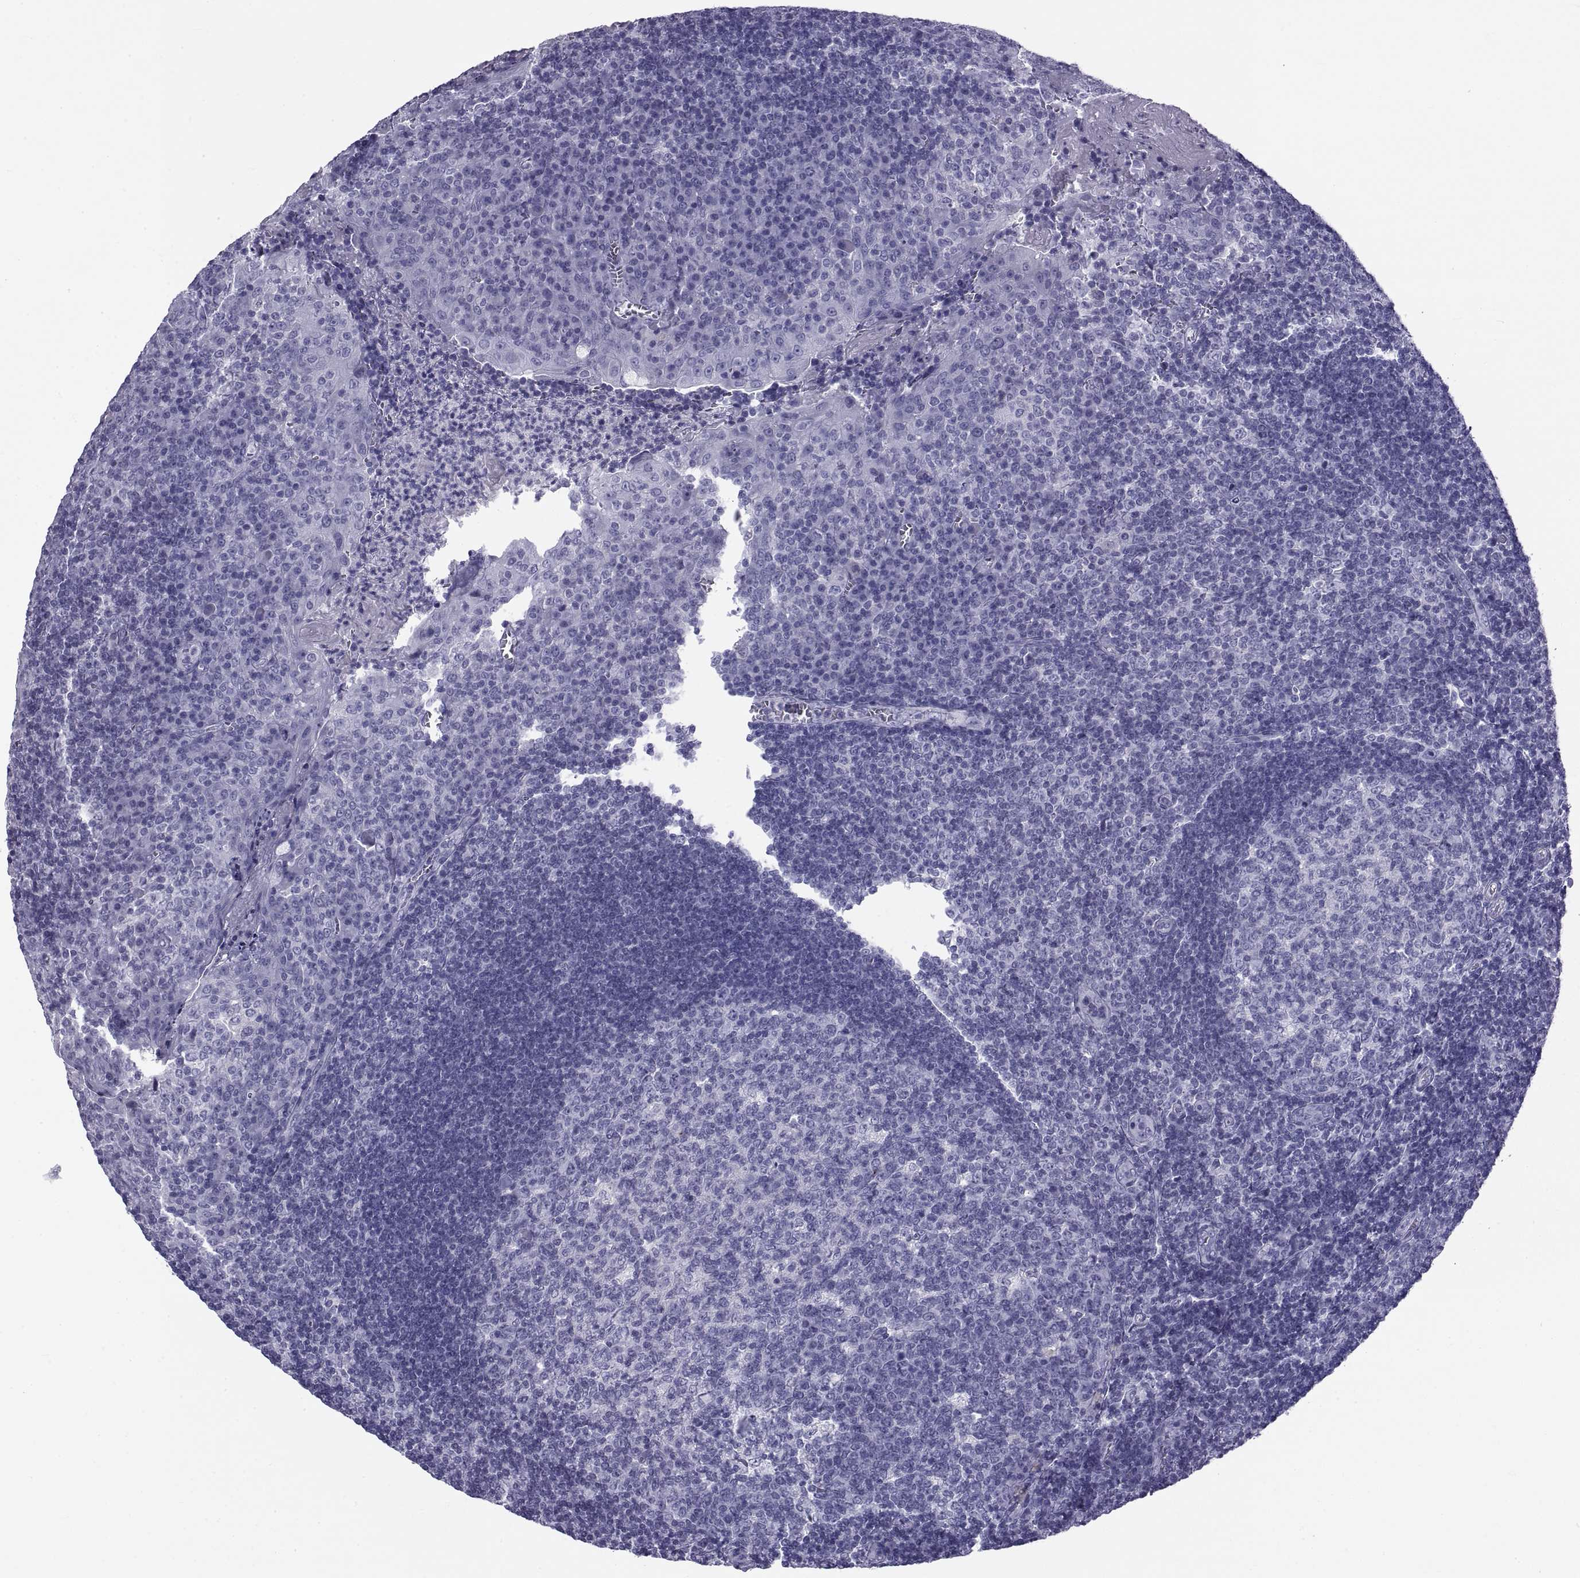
{"staining": {"intensity": "negative", "quantity": "none", "location": "none"}, "tissue": "tonsil", "cell_type": "Germinal center cells", "image_type": "normal", "snomed": [{"axis": "morphology", "description": "Normal tissue, NOS"}, {"axis": "topography", "description": "Tonsil"}], "caption": "Germinal center cells show no significant protein staining in normal tonsil. (DAB immunohistochemistry visualized using brightfield microscopy, high magnification).", "gene": "NPTX2", "patient": {"sex": "female", "age": 12}}